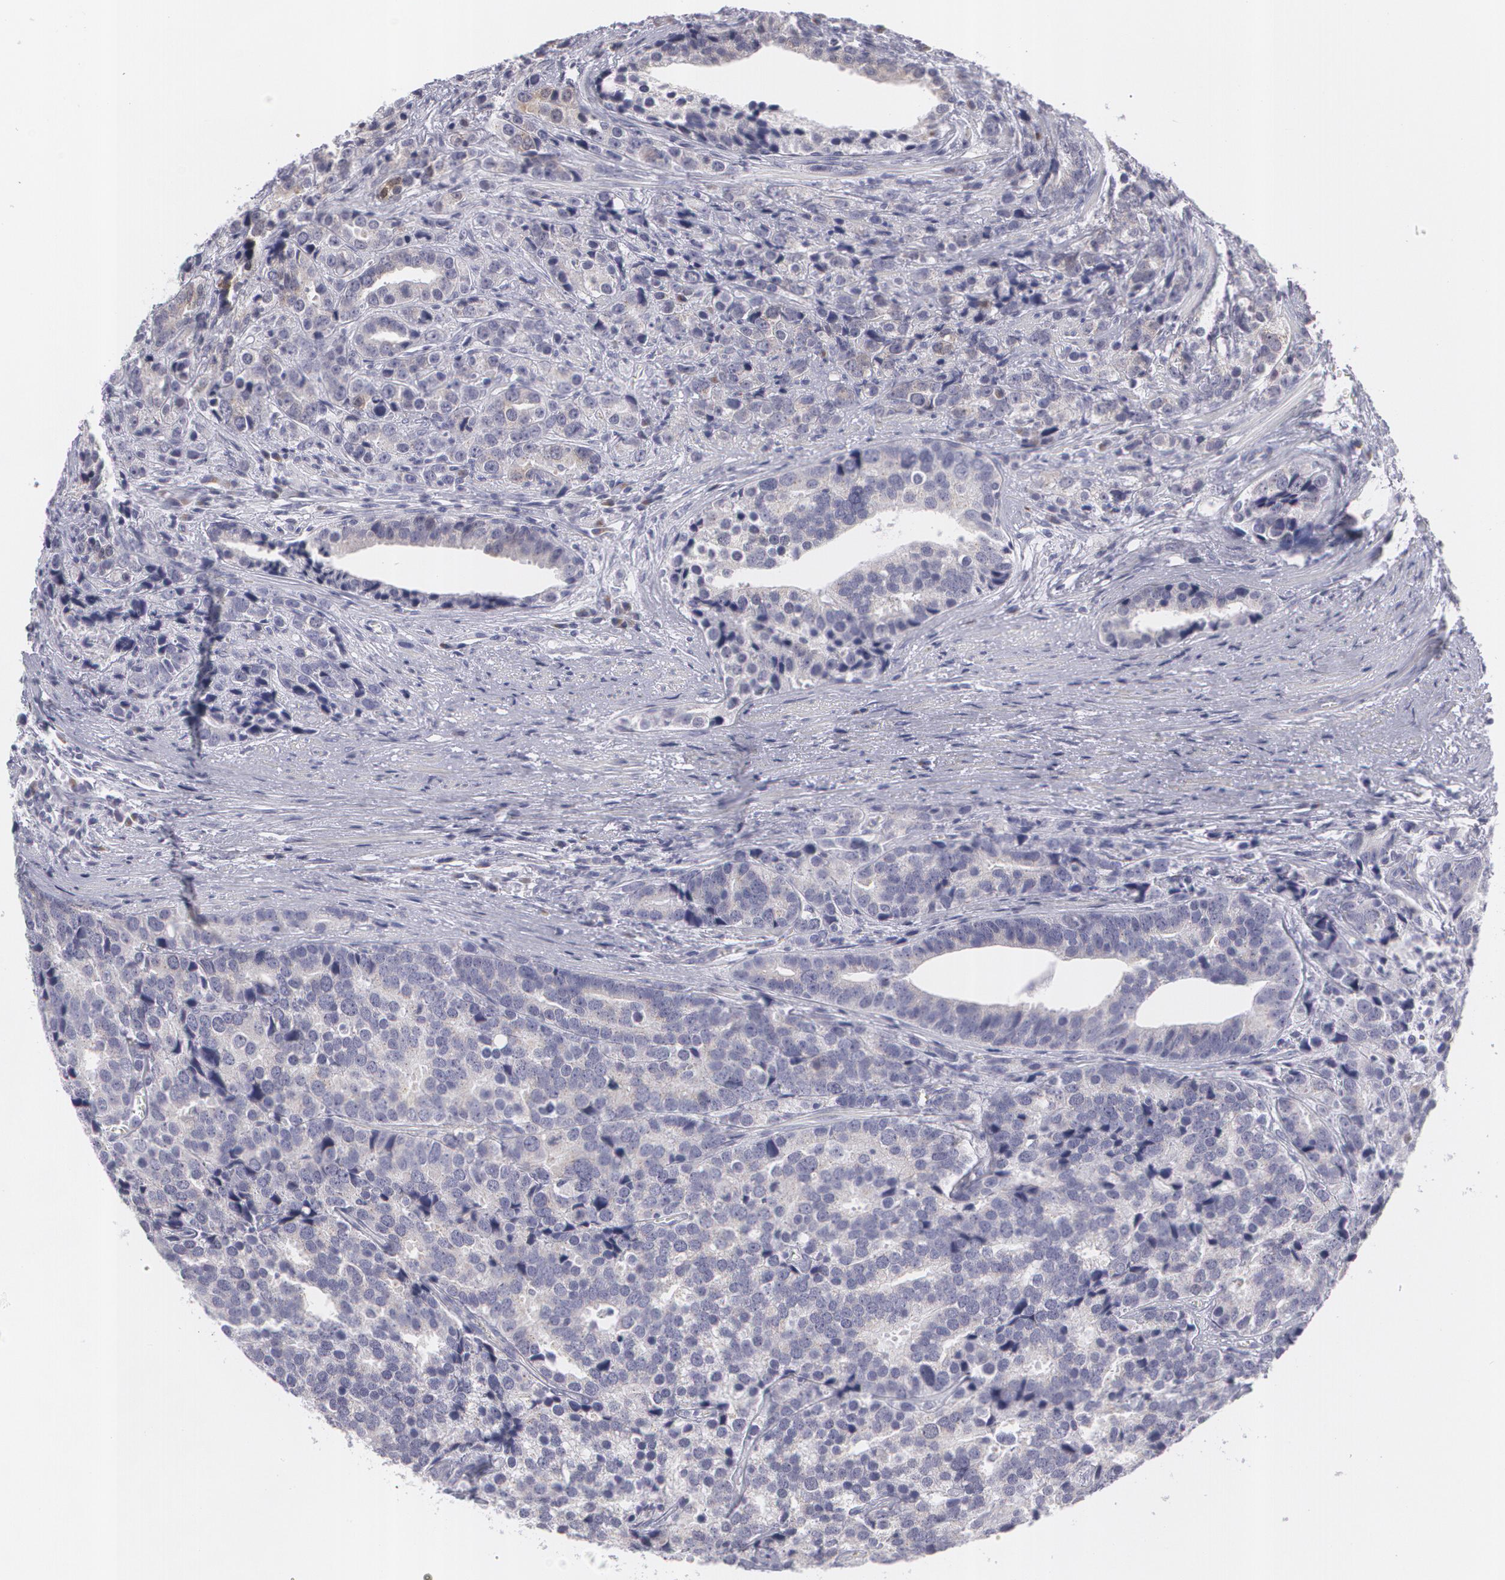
{"staining": {"intensity": "negative", "quantity": "none", "location": "none"}, "tissue": "prostate cancer", "cell_type": "Tumor cells", "image_type": "cancer", "snomed": [{"axis": "morphology", "description": "Adenocarcinoma, High grade"}, {"axis": "topography", "description": "Prostate"}], "caption": "This image is of high-grade adenocarcinoma (prostate) stained with immunohistochemistry to label a protein in brown with the nuclei are counter-stained blue. There is no positivity in tumor cells. (DAB (3,3'-diaminobenzidine) IHC, high magnification).", "gene": "MBNL3", "patient": {"sex": "male", "age": 71}}